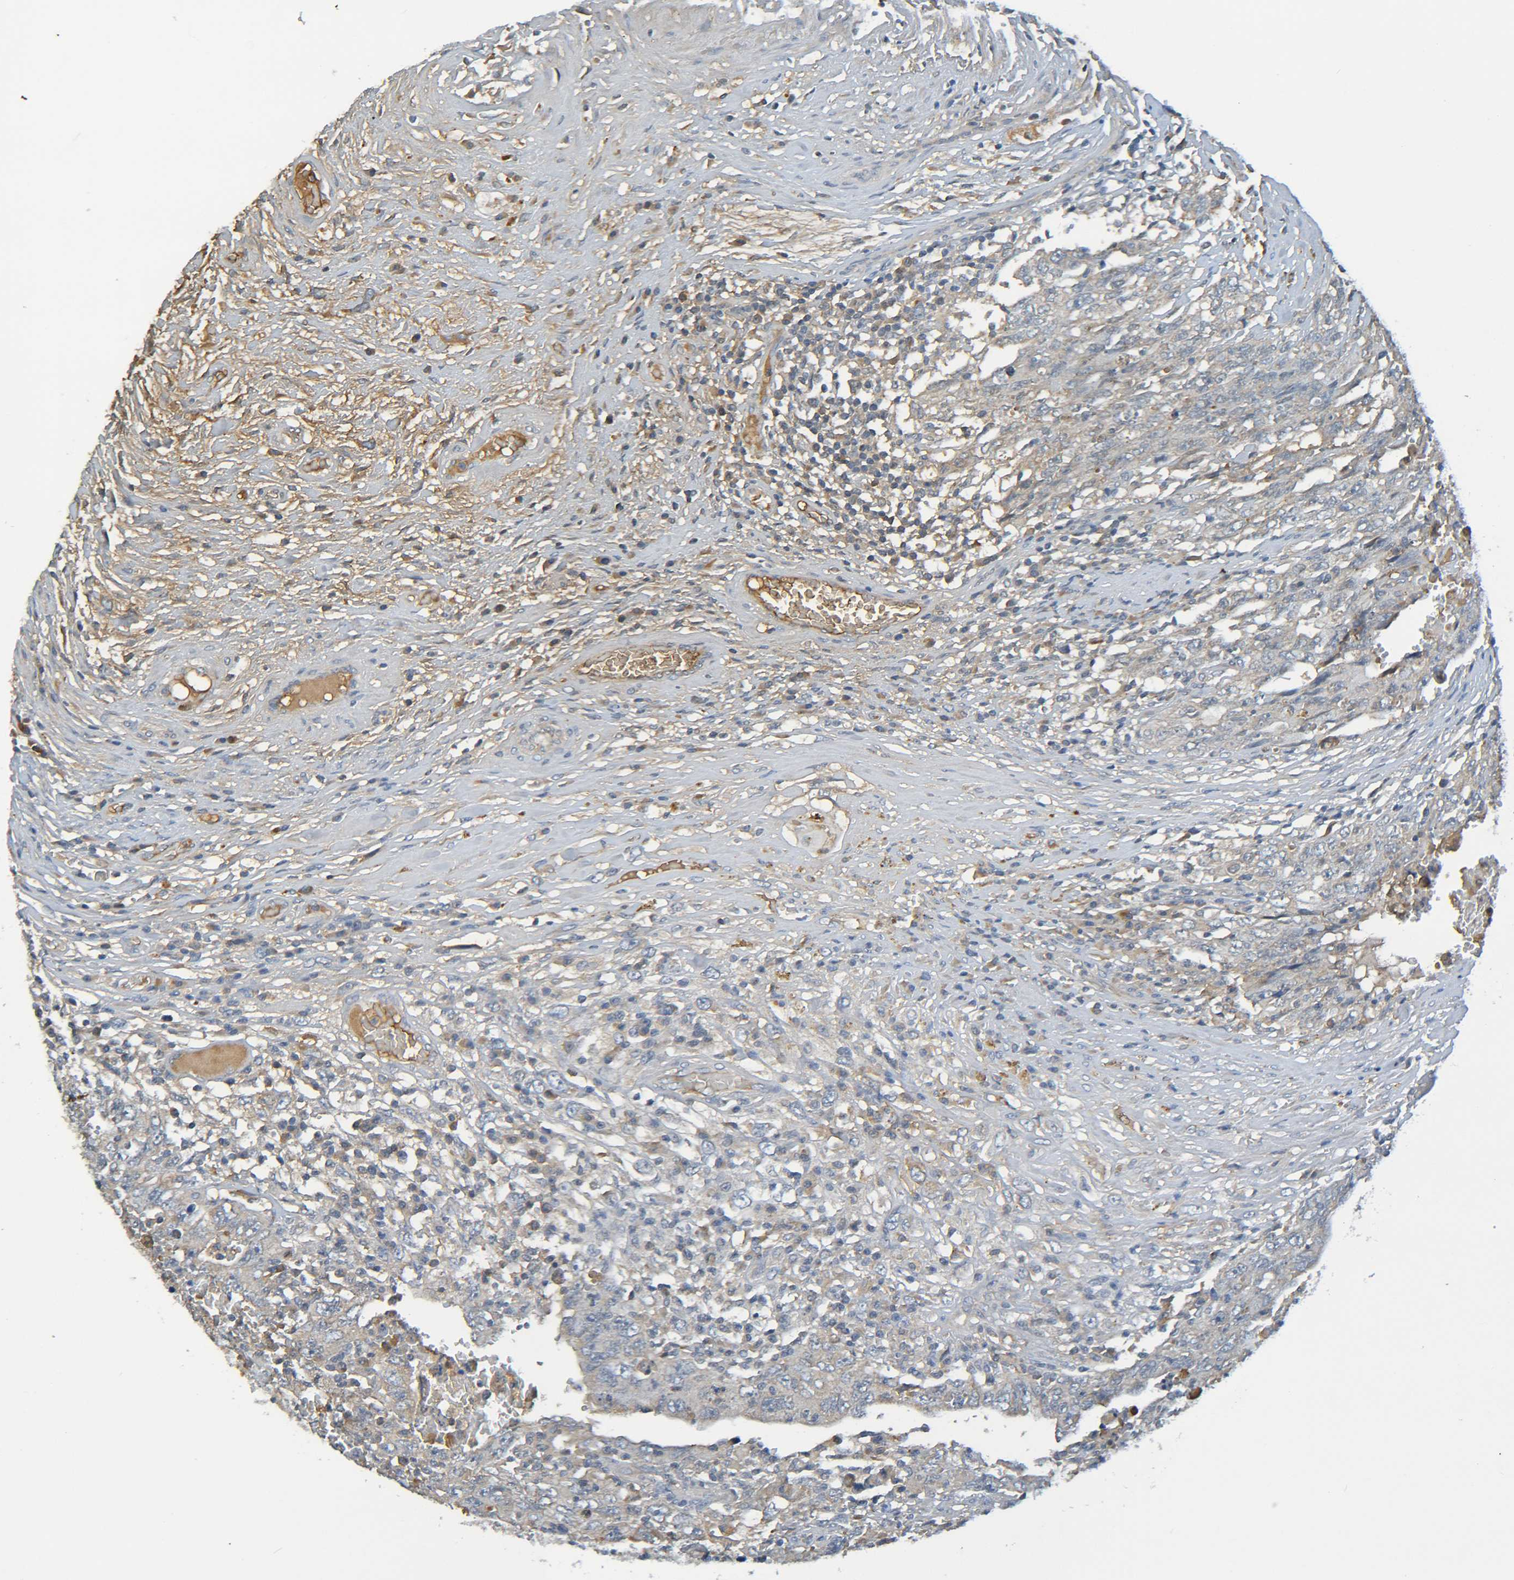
{"staining": {"intensity": "negative", "quantity": "none", "location": "none"}, "tissue": "testis cancer", "cell_type": "Tumor cells", "image_type": "cancer", "snomed": [{"axis": "morphology", "description": "Carcinoma, Embryonal, NOS"}, {"axis": "topography", "description": "Testis"}], "caption": "Image shows no protein positivity in tumor cells of testis cancer (embryonal carcinoma) tissue.", "gene": "C1QA", "patient": {"sex": "male", "age": 26}}